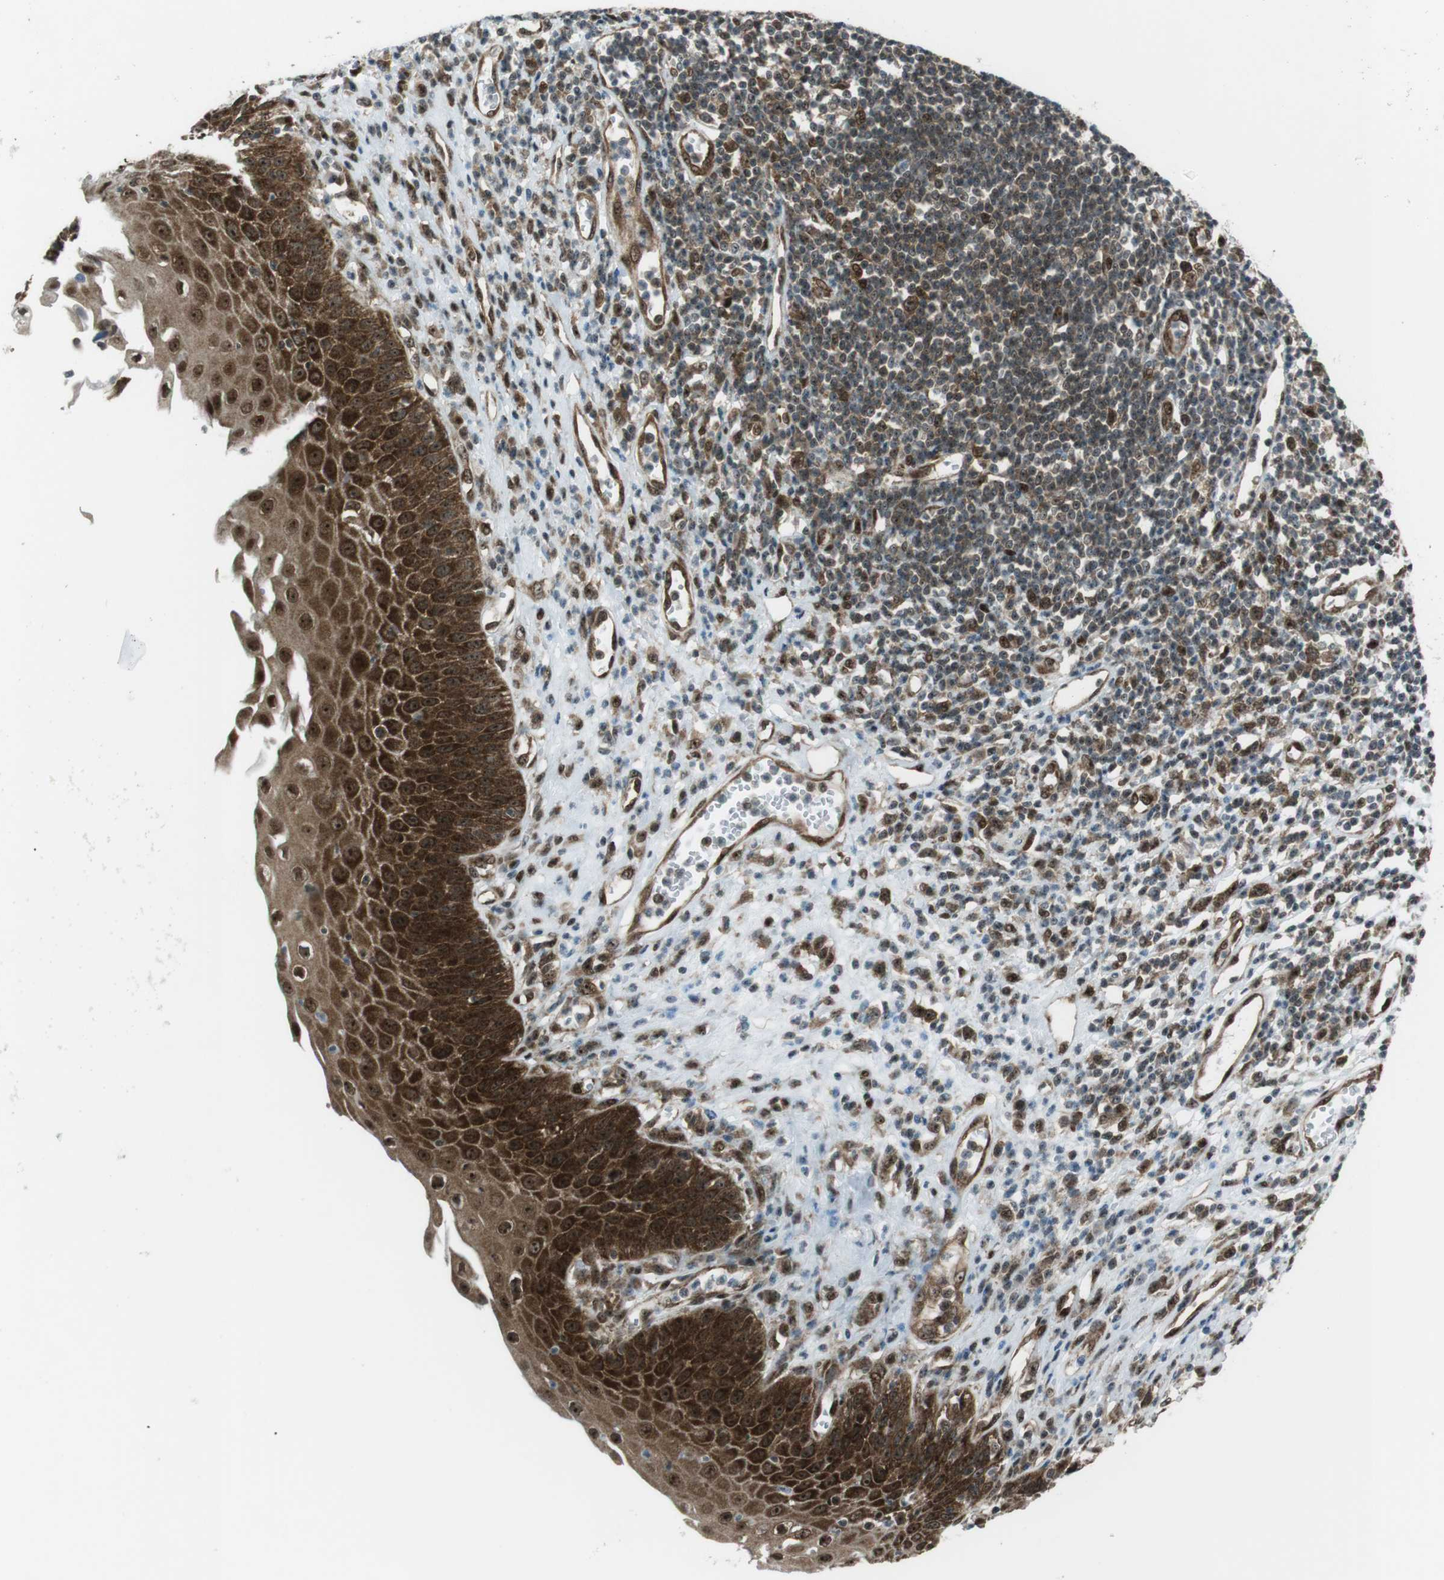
{"staining": {"intensity": "strong", "quantity": ">75%", "location": "cytoplasmic/membranous,nuclear"}, "tissue": "esophagus", "cell_type": "Squamous epithelial cells", "image_type": "normal", "snomed": [{"axis": "morphology", "description": "Normal tissue, NOS"}, {"axis": "morphology", "description": "Squamous cell carcinoma, NOS"}, {"axis": "topography", "description": "Esophagus"}], "caption": "Esophagus stained for a protein (brown) exhibits strong cytoplasmic/membranous,nuclear positive positivity in approximately >75% of squamous epithelial cells.", "gene": "CSNK1D", "patient": {"sex": "male", "age": 65}}